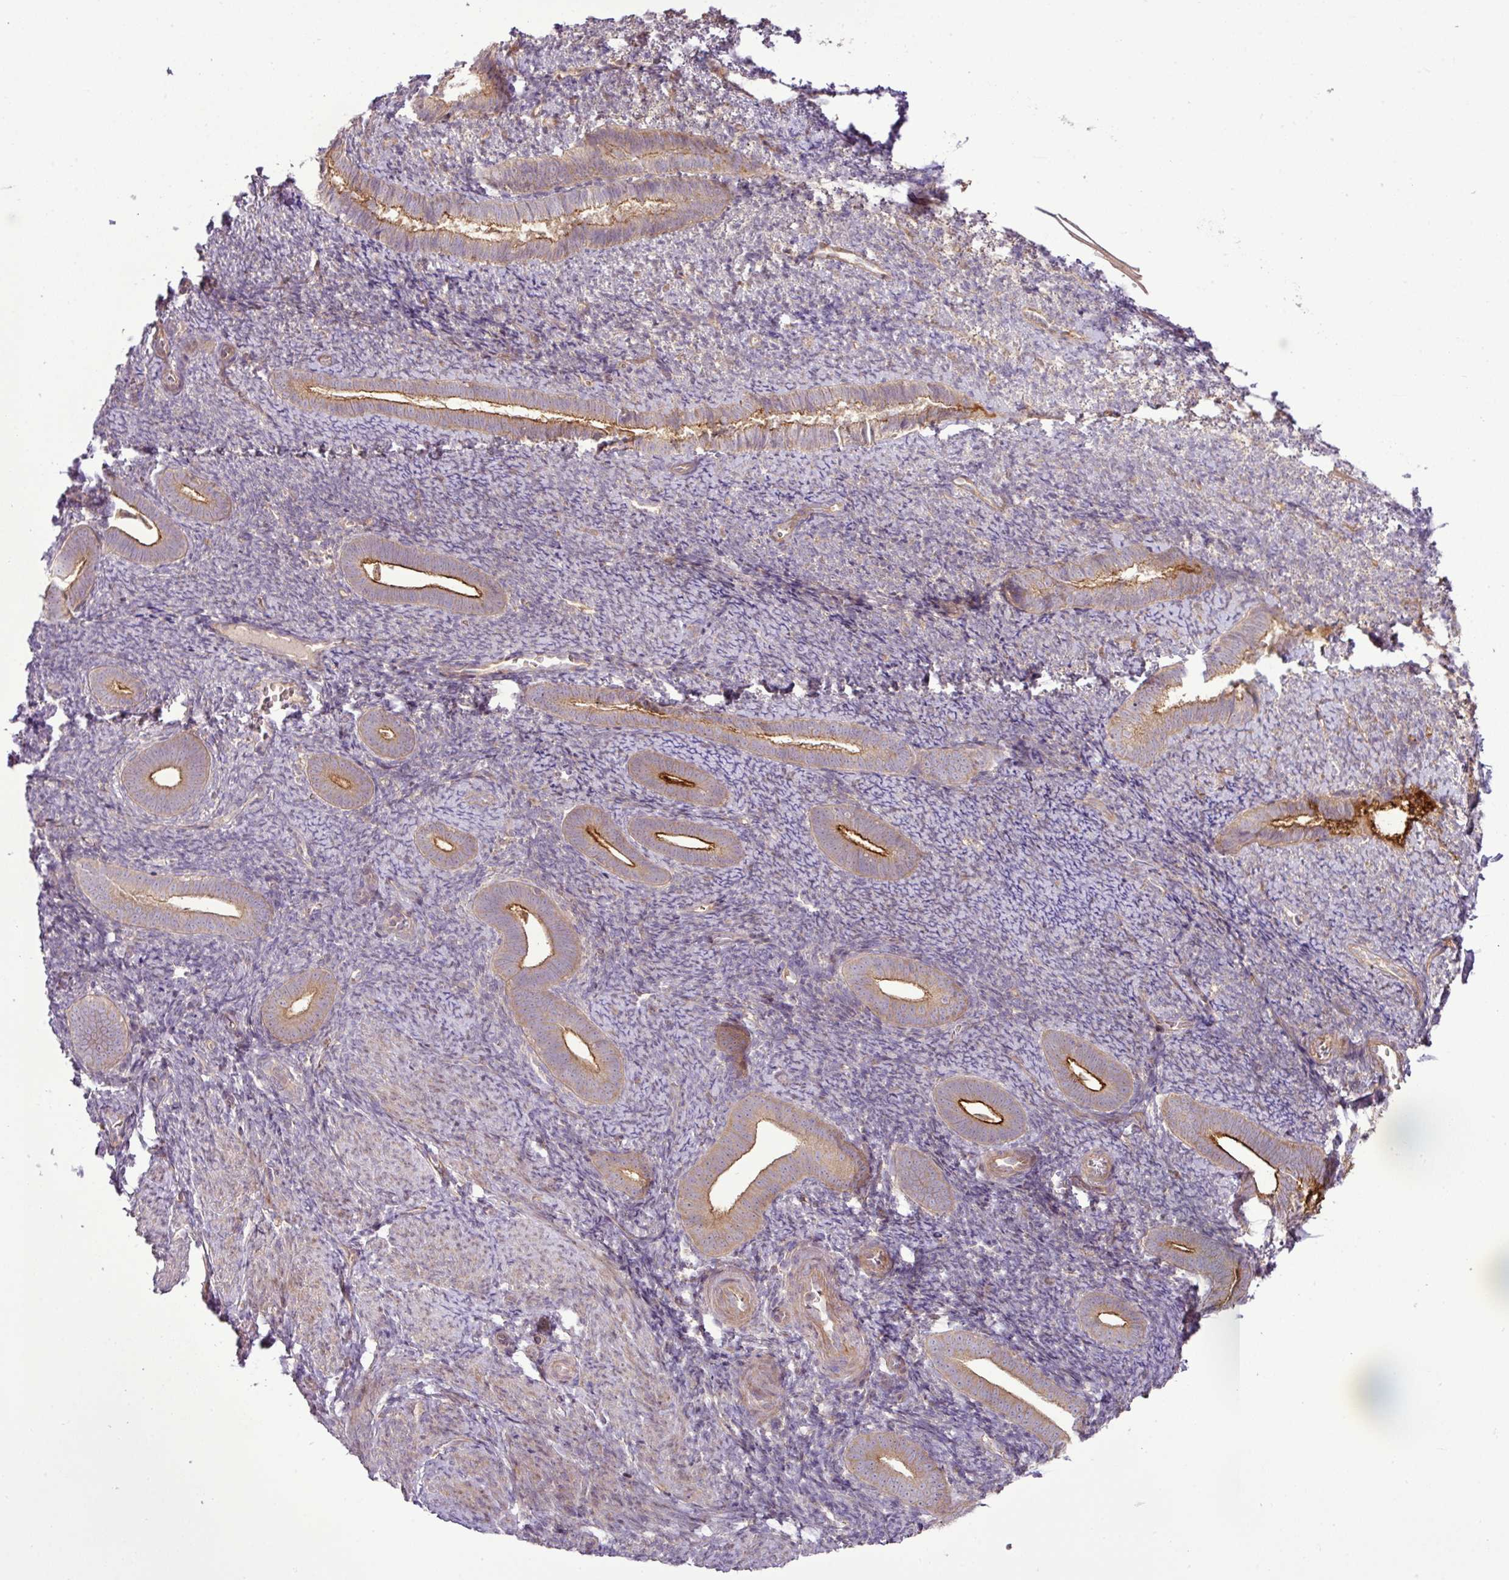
{"staining": {"intensity": "negative", "quantity": "none", "location": "none"}, "tissue": "endometrium", "cell_type": "Cells in endometrial stroma", "image_type": "normal", "snomed": [{"axis": "morphology", "description": "Normal tissue, NOS"}, {"axis": "topography", "description": "Endometrium"}], "caption": "Human endometrium stained for a protein using immunohistochemistry (IHC) demonstrates no expression in cells in endometrial stroma.", "gene": "COX18", "patient": {"sex": "female", "age": 39}}